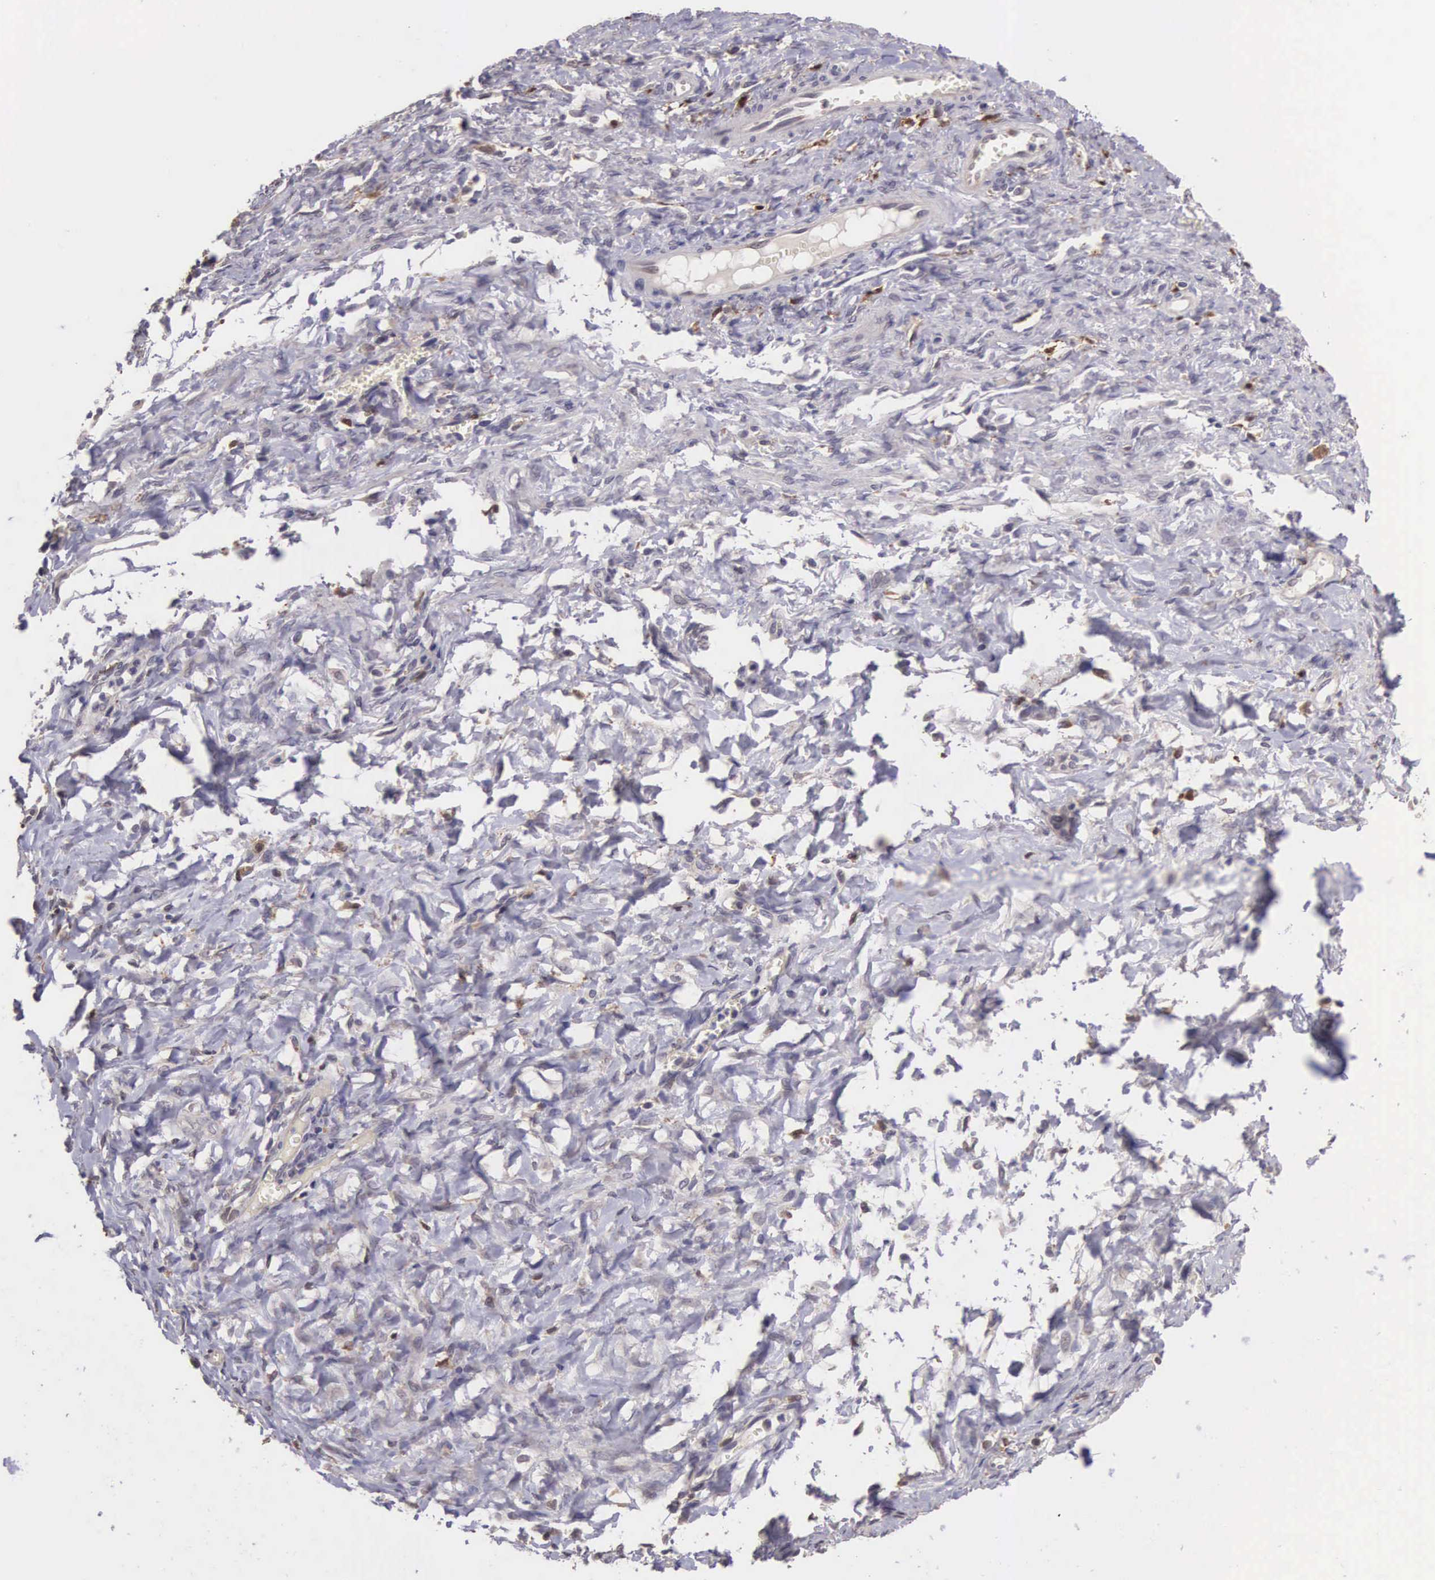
{"staining": {"intensity": "negative", "quantity": "none", "location": "none"}, "tissue": "smooth muscle", "cell_type": "Smooth muscle cells", "image_type": "normal", "snomed": [{"axis": "morphology", "description": "Normal tissue, NOS"}, {"axis": "topography", "description": "Uterus"}], "caption": "DAB (3,3'-diaminobenzidine) immunohistochemical staining of benign smooth muscle demonstrates no significant positivity in smooth muscle cells.", "gene": "CDC45", "patient": {"sex": "female", "age": 56}}